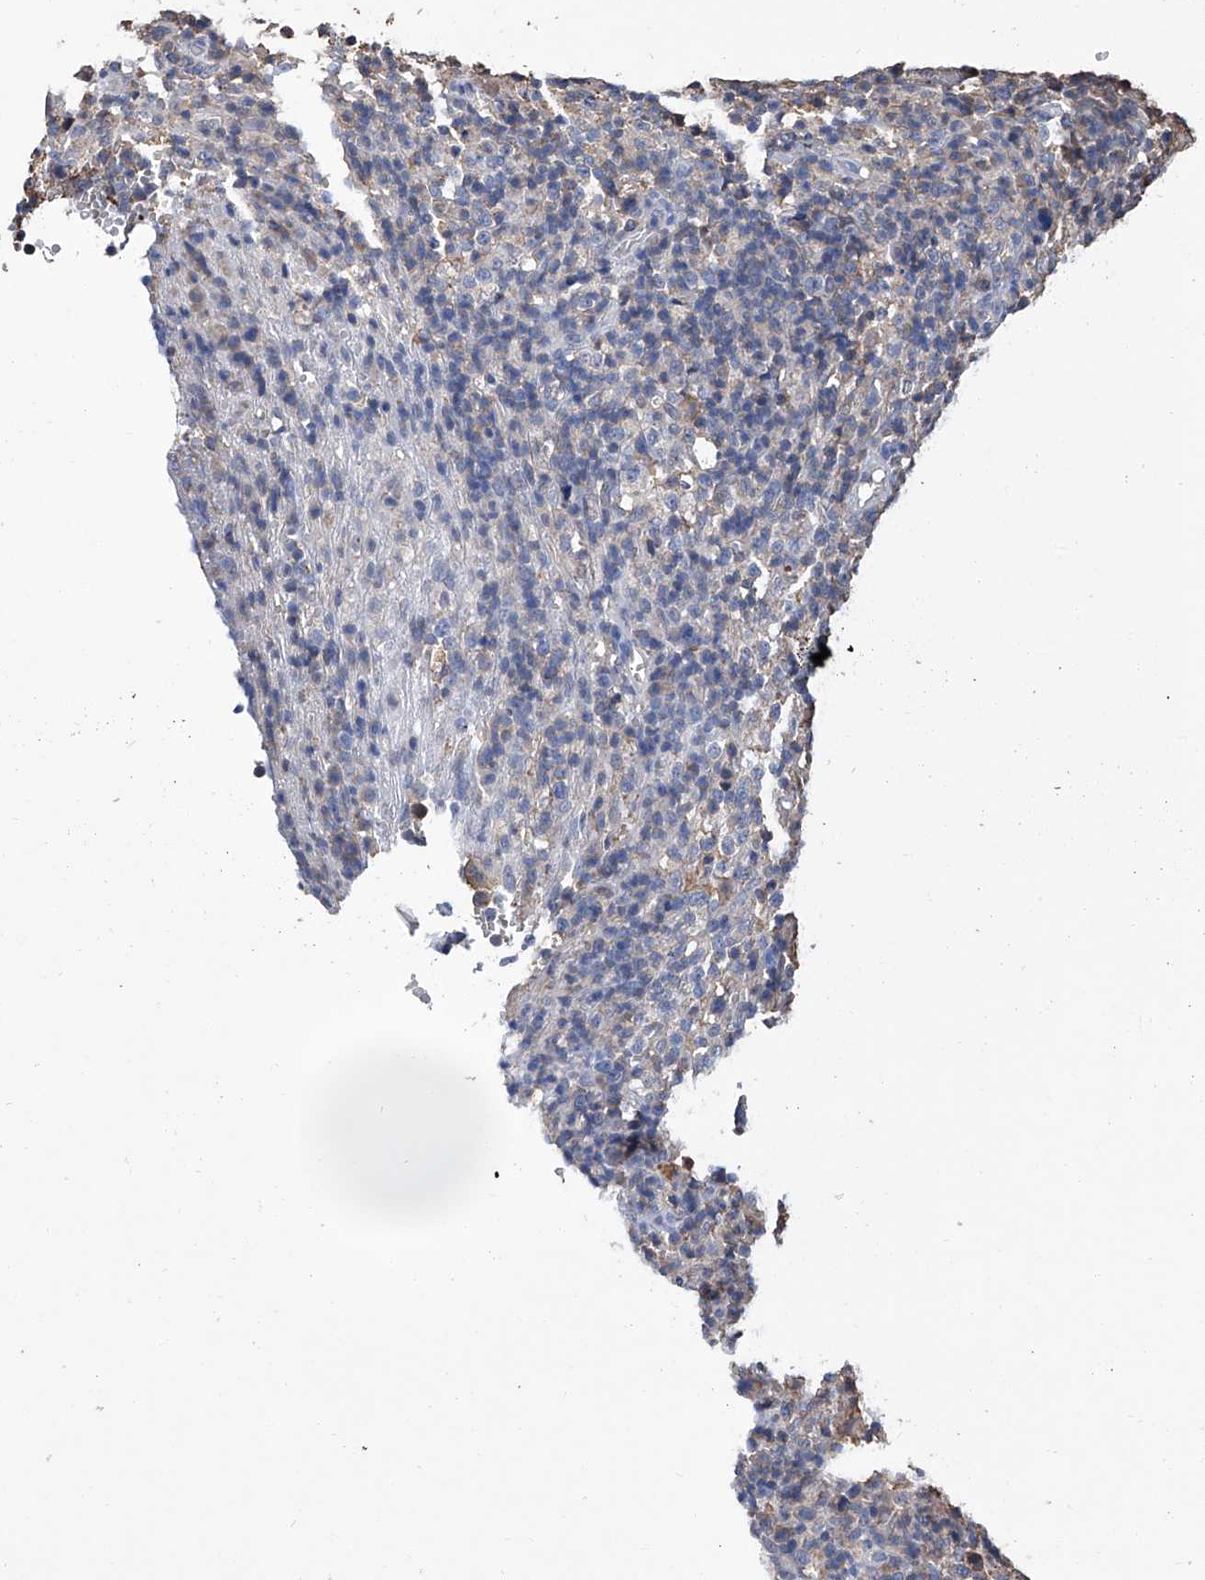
{"staining": {"intensity": "negative", "quantity": "none", "location": "none"}, "tissue": "lymphoma", "cell_type": "Tumor cells", "image_type": "cancer", "snomed": [{"axis": "morphology", "description": "Malignant lymphoma, non-Hodgkin's type, High grade"}, {"axis": "topography", "description": "Lymph node"}], "caption": "This photomicrograph is of lymphoma stained with IHC to label a protein in brown with the nuclei are counter-stained blue. There is no positivity in tumor cells. The staining is performed using DAB brown chromogen with nuclei counter-stained in using hematoxylin.", "gene": "GPT", "patient": {"sex": "female", "age": 76}}